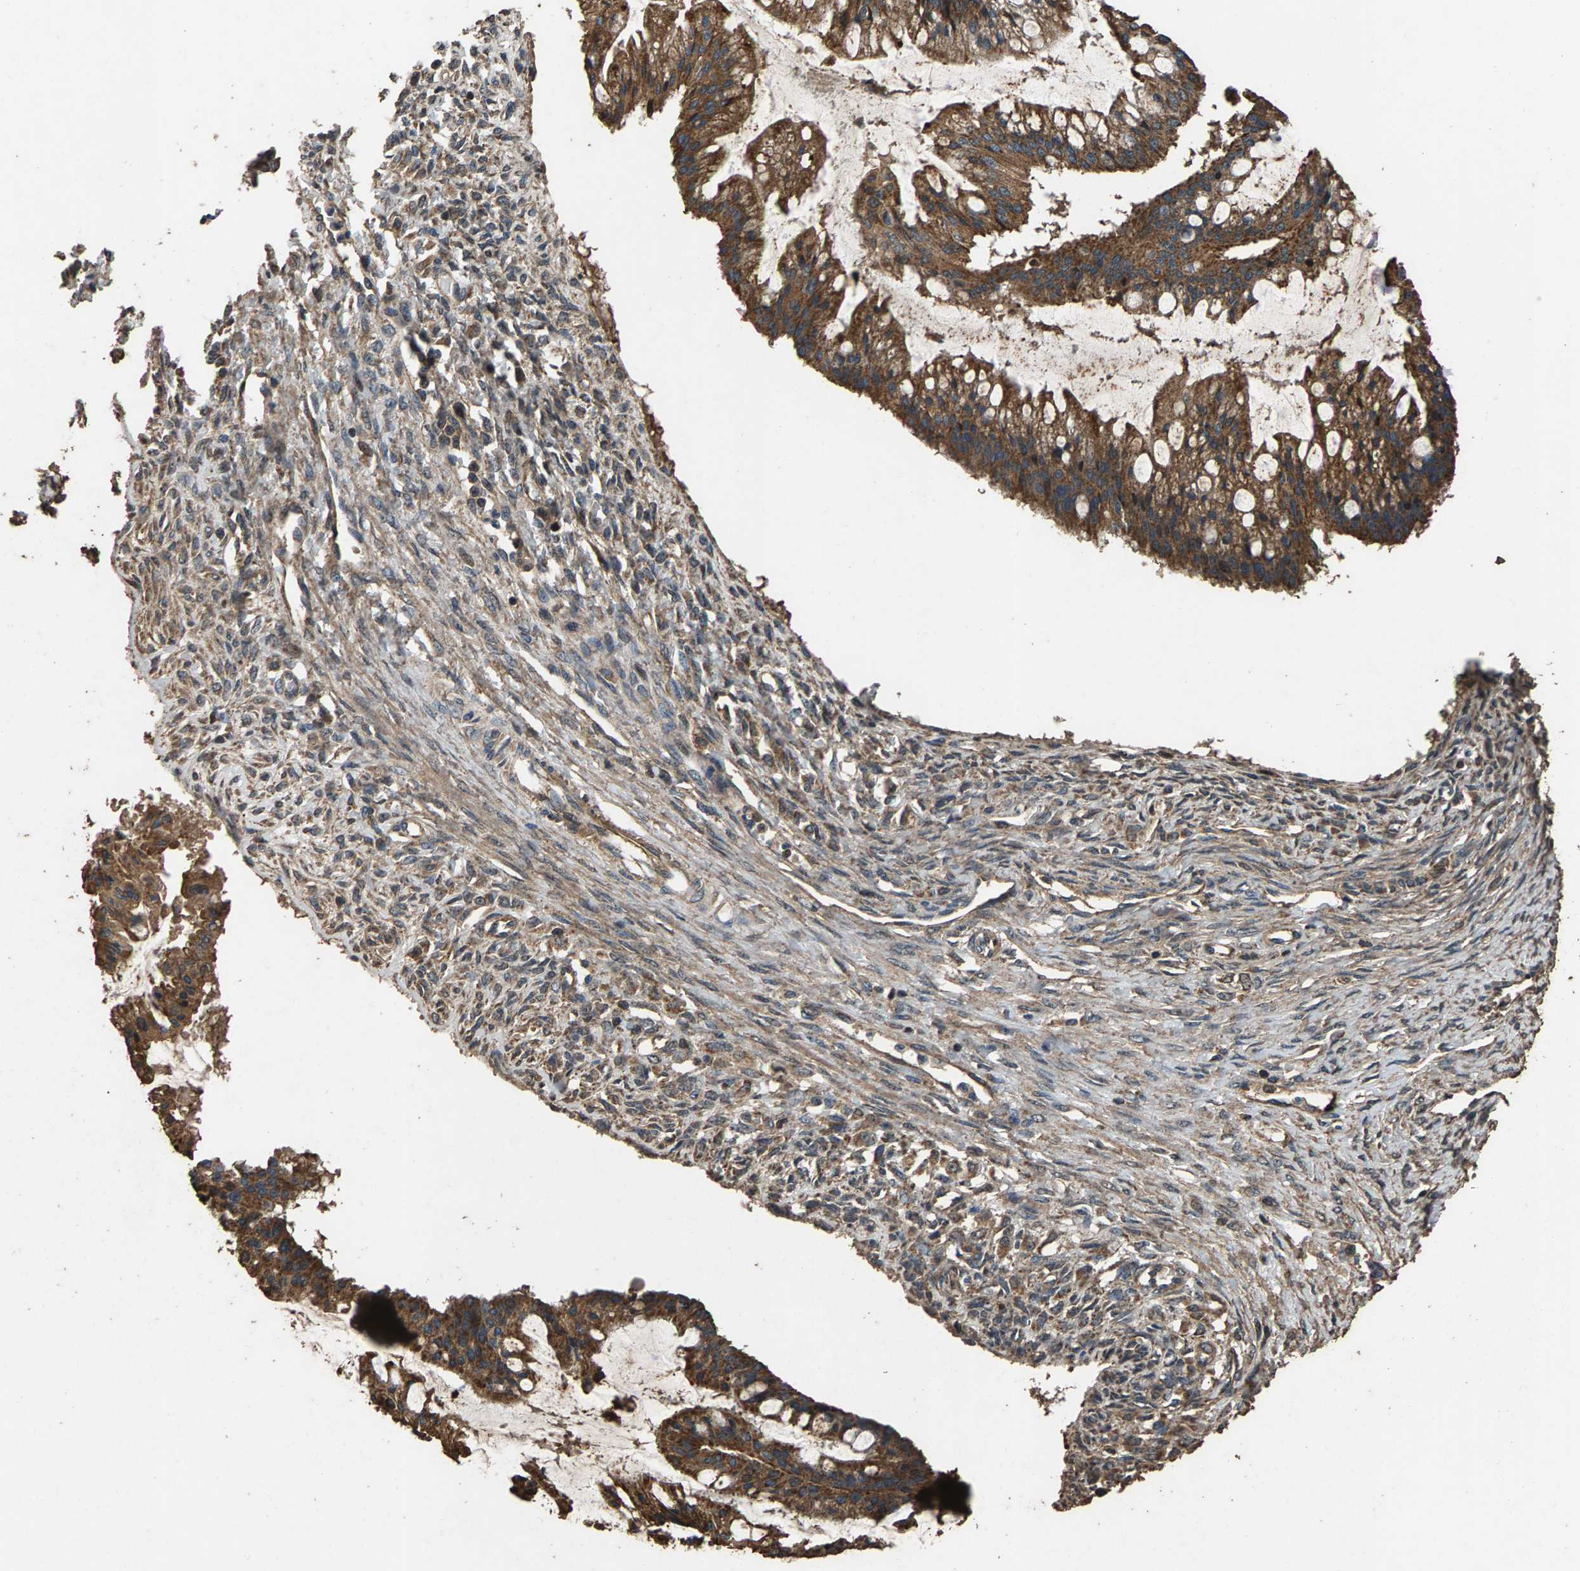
{"staining": {"intensity": "moderate", "quantity": ">75%", "location": "cytoplasmic/membranous"}, "tissue": "ovarian cancer", "cell_type": "Tumor cells", "image_type": "cancer", "snomed": [{"axis": "morphology", "description": "Cystadenocarcinoma, mucinous, NOS"}, {"axis": "topography", "description": "Ovary"}], "caption": "A micrograph of mucinous cystadenocarcinoma (ovarian) stained for a protein shows moderate cytoplasmic/membranous brown staining in tumor cells.", "gene": "MRPL27", "patient": {"sex": "female", "age": 73}}